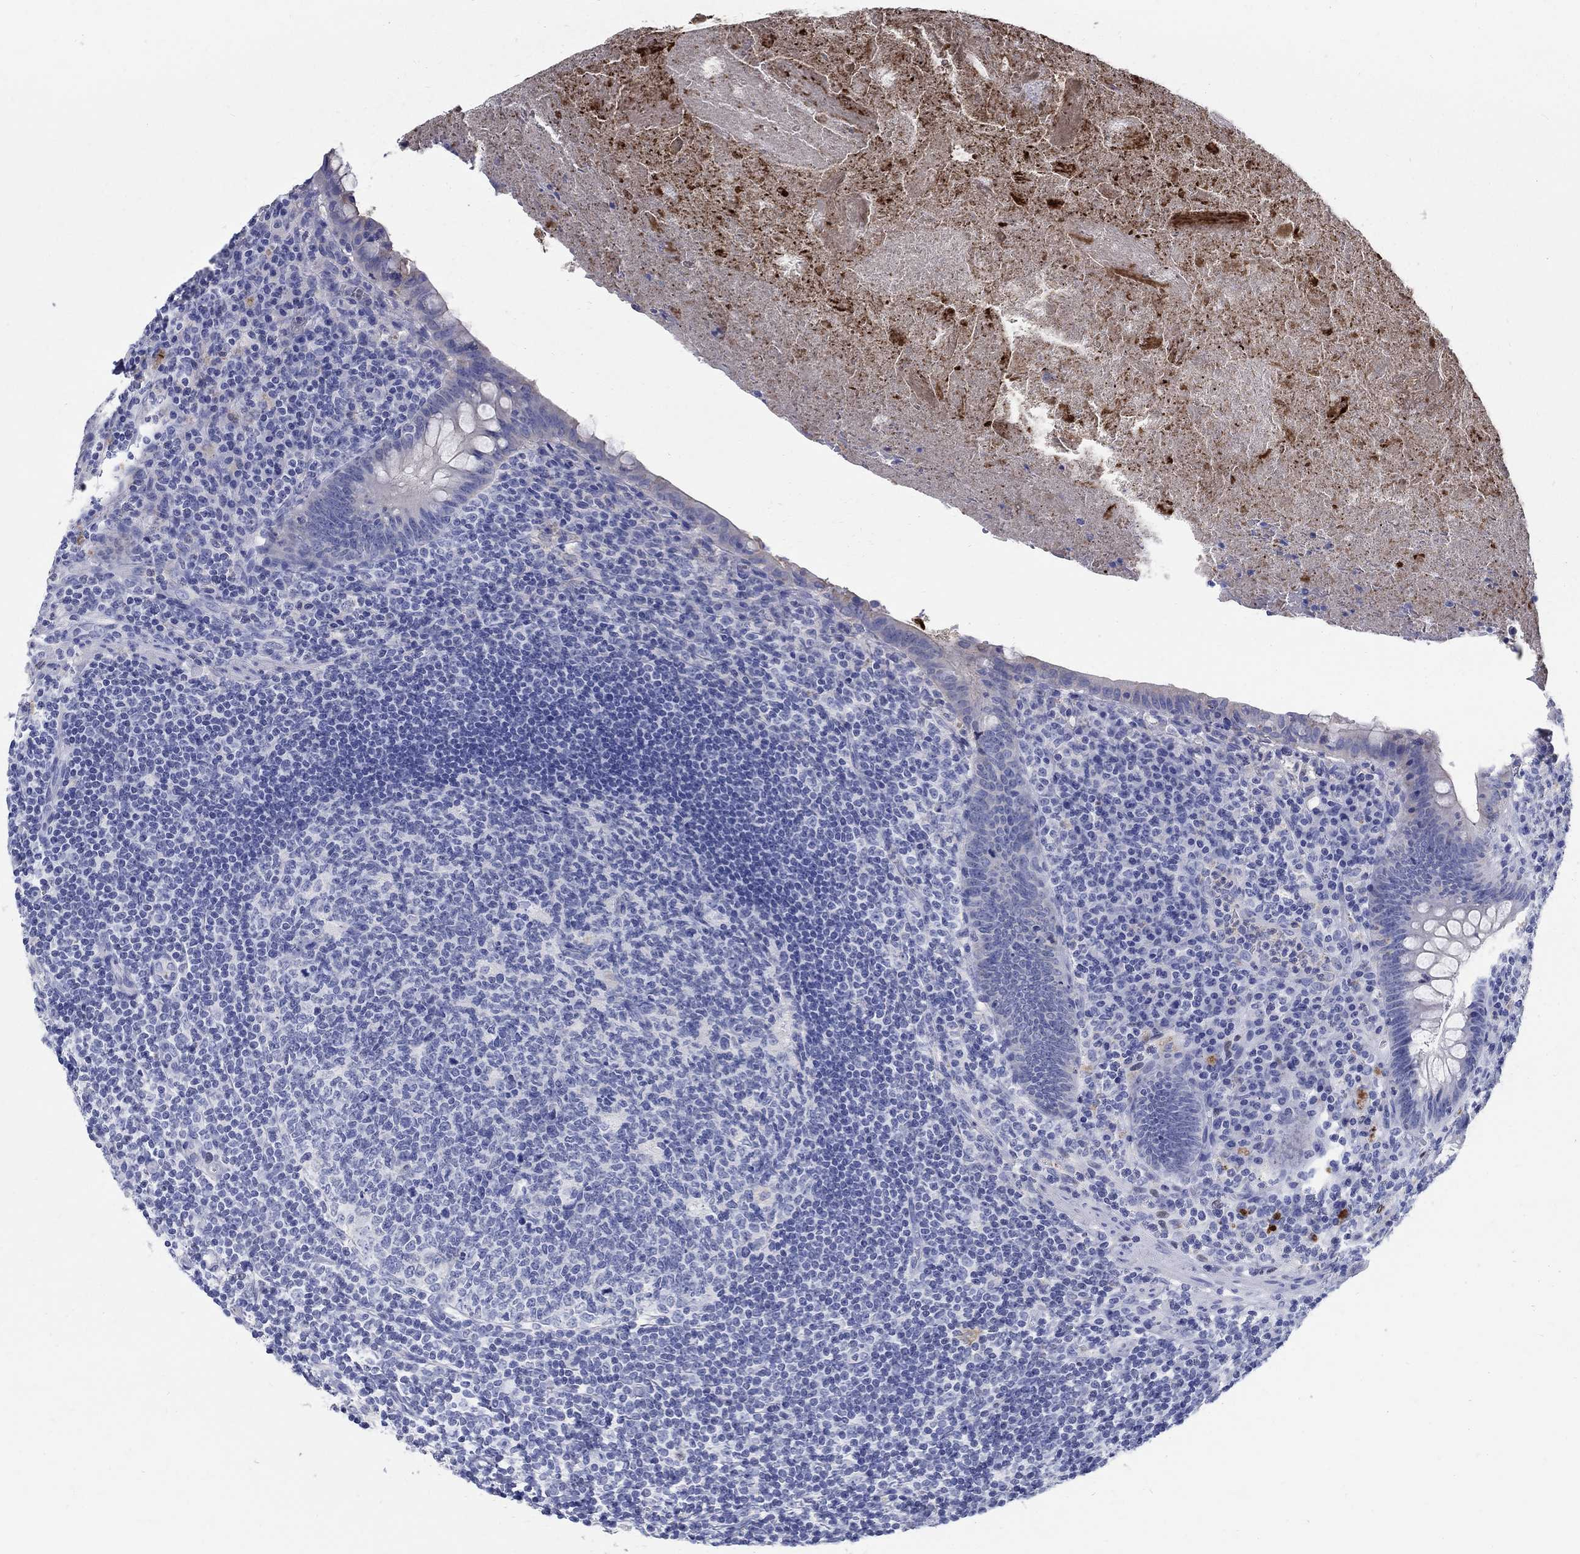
{"staining": {"intensity": "negative", "quantity": "none", "location": "none"}, "tissue": "appendix", "cell_type": "Glandular cells", "image_type": "normal", "snomed": [{"axis": "morphology", "description": "Normal tissue, NOS"}, {"axis": "topography", "description": "Appendix"}], "caption": "The immunohistochemistry image has no significant staining in glandular cells of appendix.", "gene": "SOX2", "patient": {"sex": "male", "age": 47}}